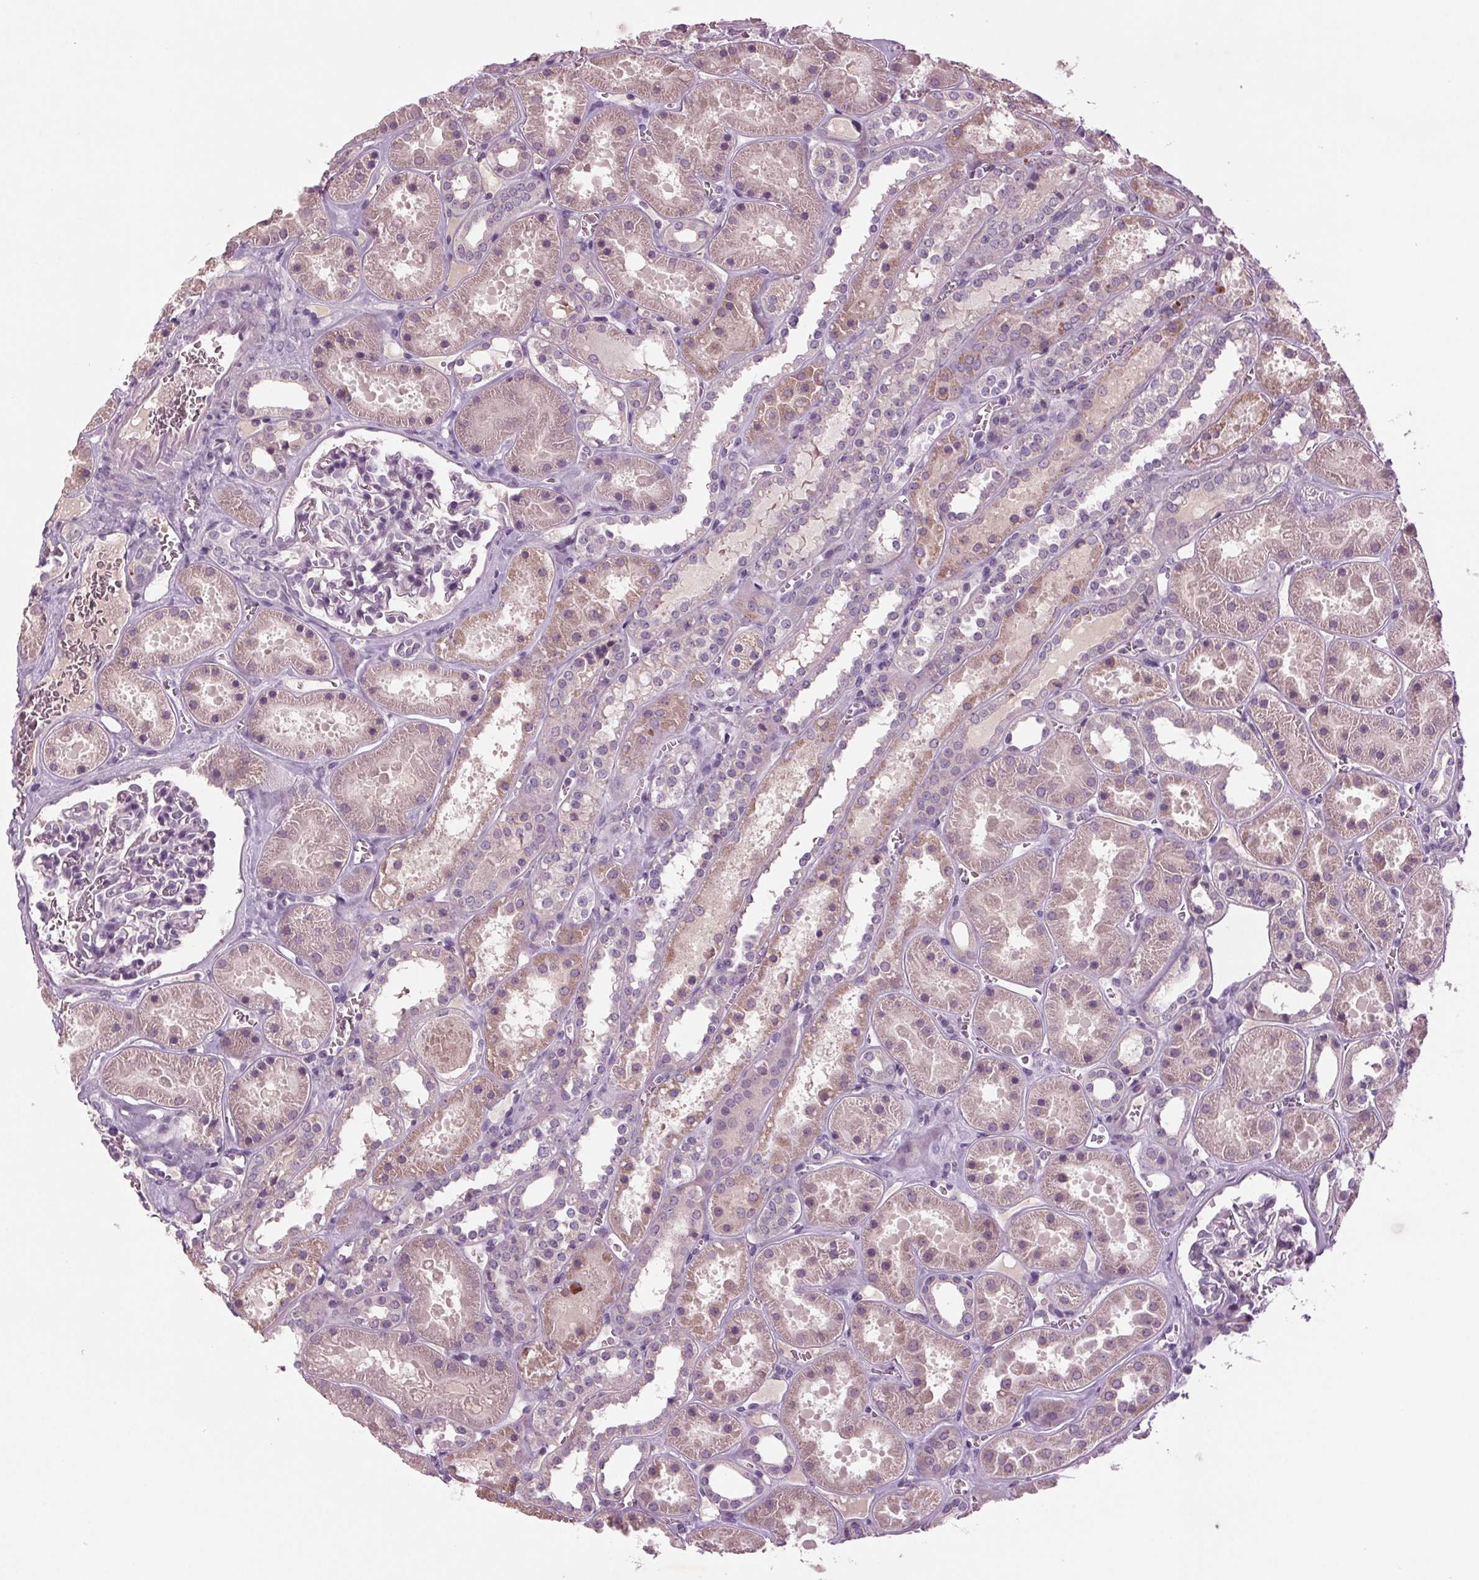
{"staining": {"intensity": "negative", "quantity": "none", "location": "none"}, "tissue": "kidney", "cell_type": "Cells in glomeruli", "image_type": "normal", "snomed": [{"axis": "morphology", "description": "Normal tissue, NOS"}, {"axis": "topography", "description": "Kidney"}], "caption": "Immunohistochemical staining of normal human kidney displays no significant positivity in cells in glomeruli.", "gene": "BHLHE22", "patient": {"sex": "female", "age": 41}}